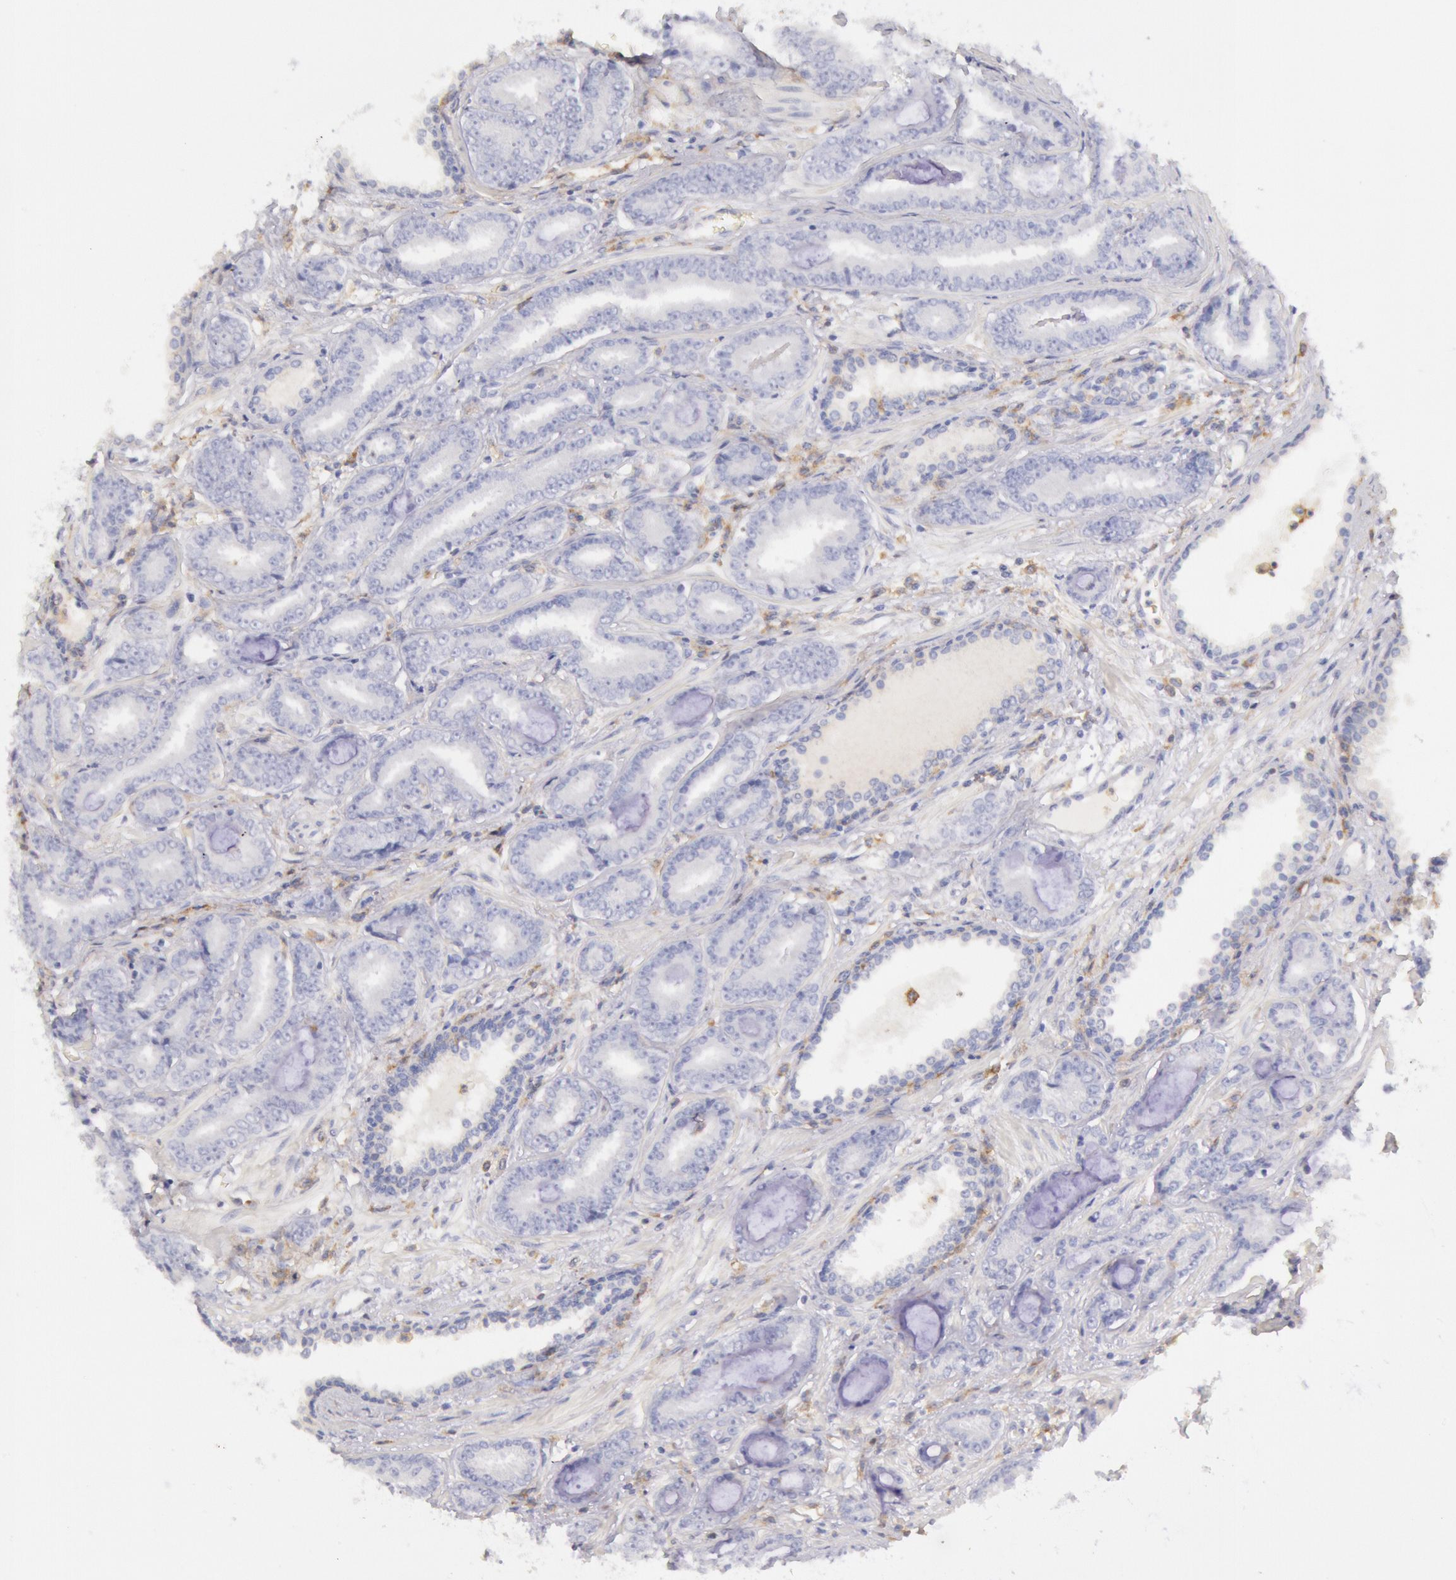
{"staining": {"intensity": "negative", "quantity": "none", "location": "none"}, "tissue": "prostate cancer", "cell_type": "Tumor cells", "image_type": "cancer", "snomed": [{"axis": "morphology", "description": "Adenocarcinoma, Low grade"}, {"axis": "topography", "description": "Prostate"}], "caption": "This is an immunohistochemistry (IHC) image of prostate cancer. There is no positivity in tumor cells.", "gene": "LYN", "patient": {"sex": "male", "age": 65}}